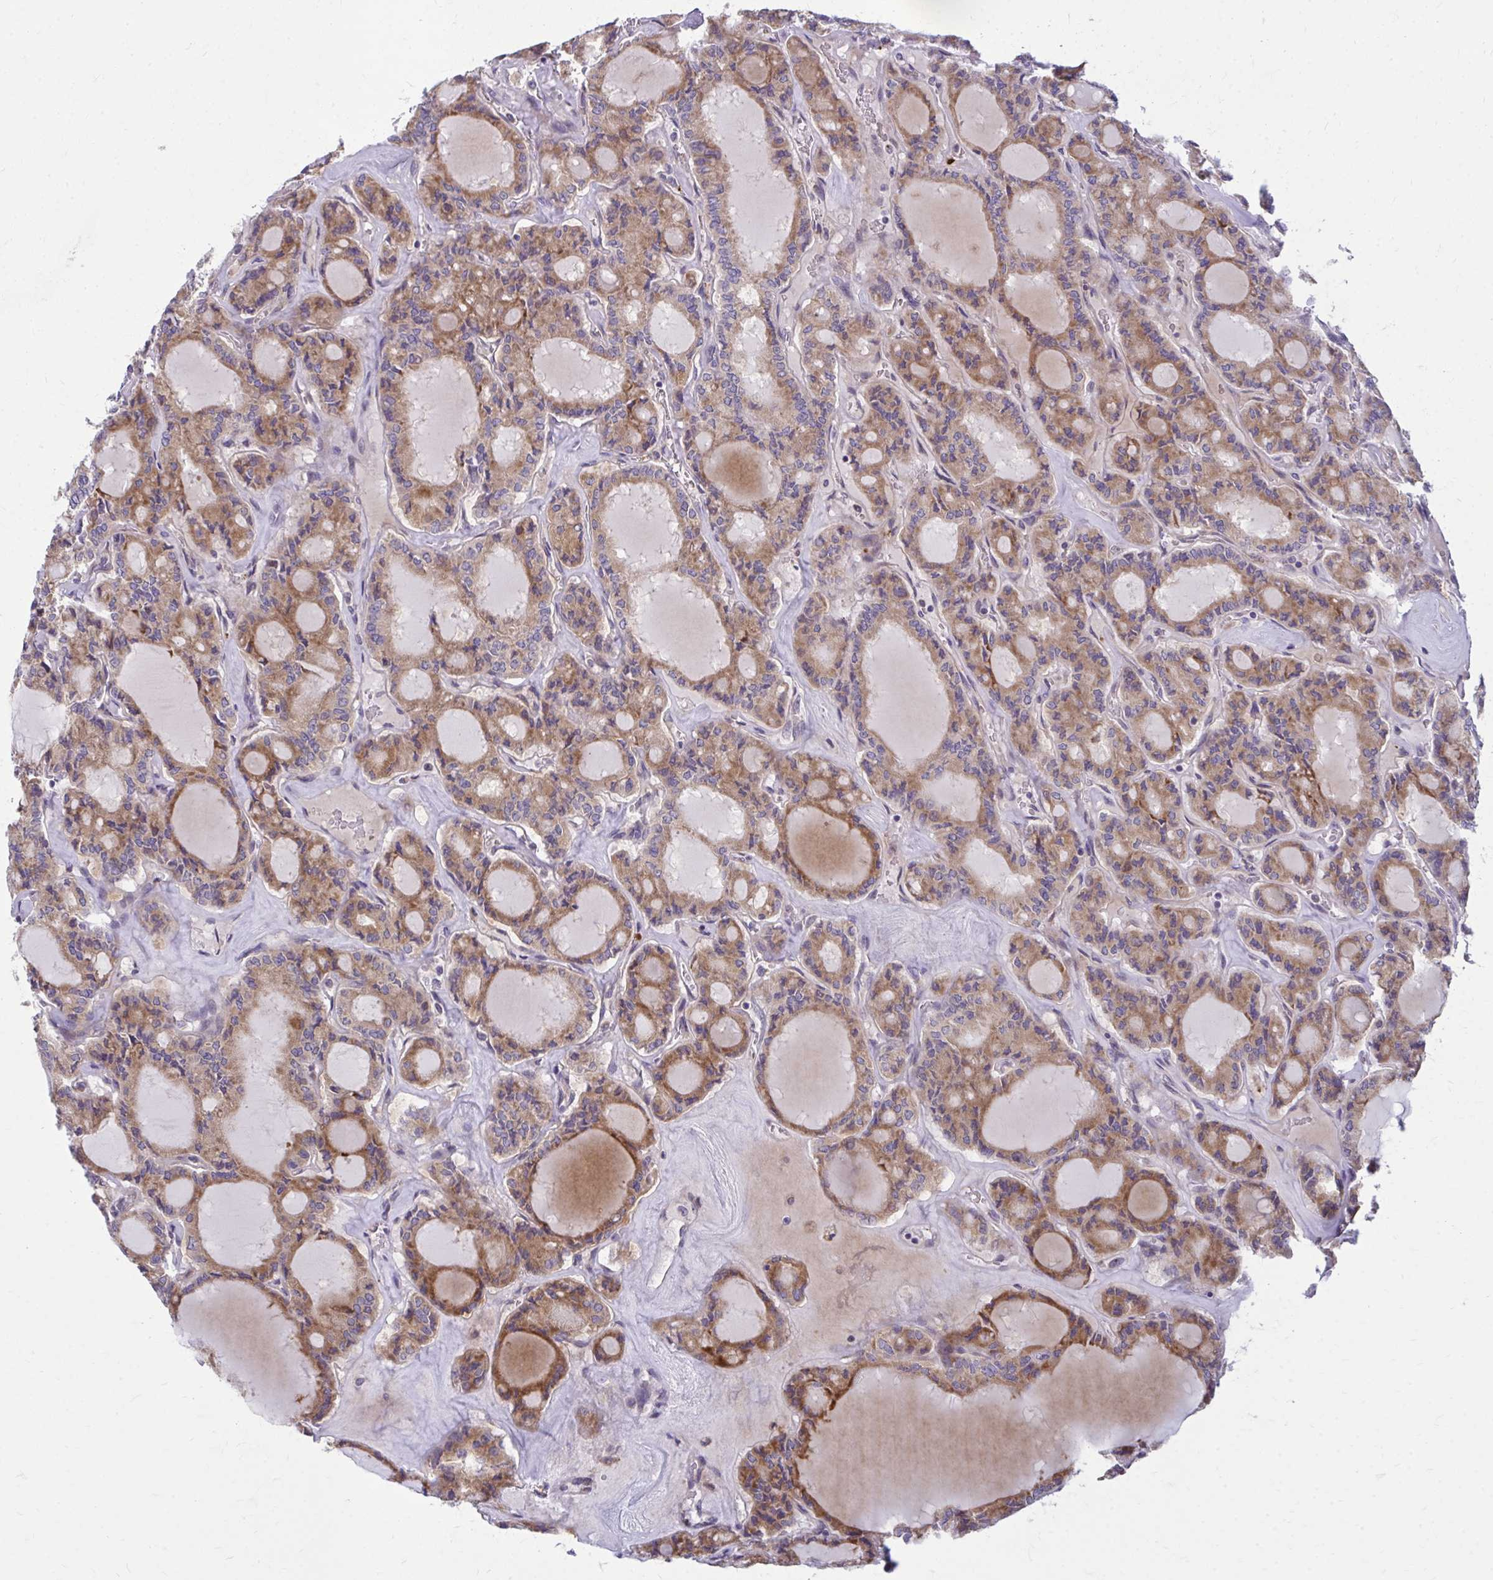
{"staining": {"intensity": "moderate", "quantity": ">75%", "location": "cytoplasmic/membranous"}, "tissue": "thyroid cancer", "cell_type": "Tumor cells", "image_type": "cancer", "snomed": [{"axis": "morphology", "description": "Papillary adenocarcinoma, NOS"}, {"axis": "topography", "description": "Thyroid gland"}], "caption": "Papillary adenocarcinoma (thyroid) stained with a protein marker shows moderate staining in tumor cells.", "gene": "CEMP1", "patient": {"sex": "male", "age": 87}}